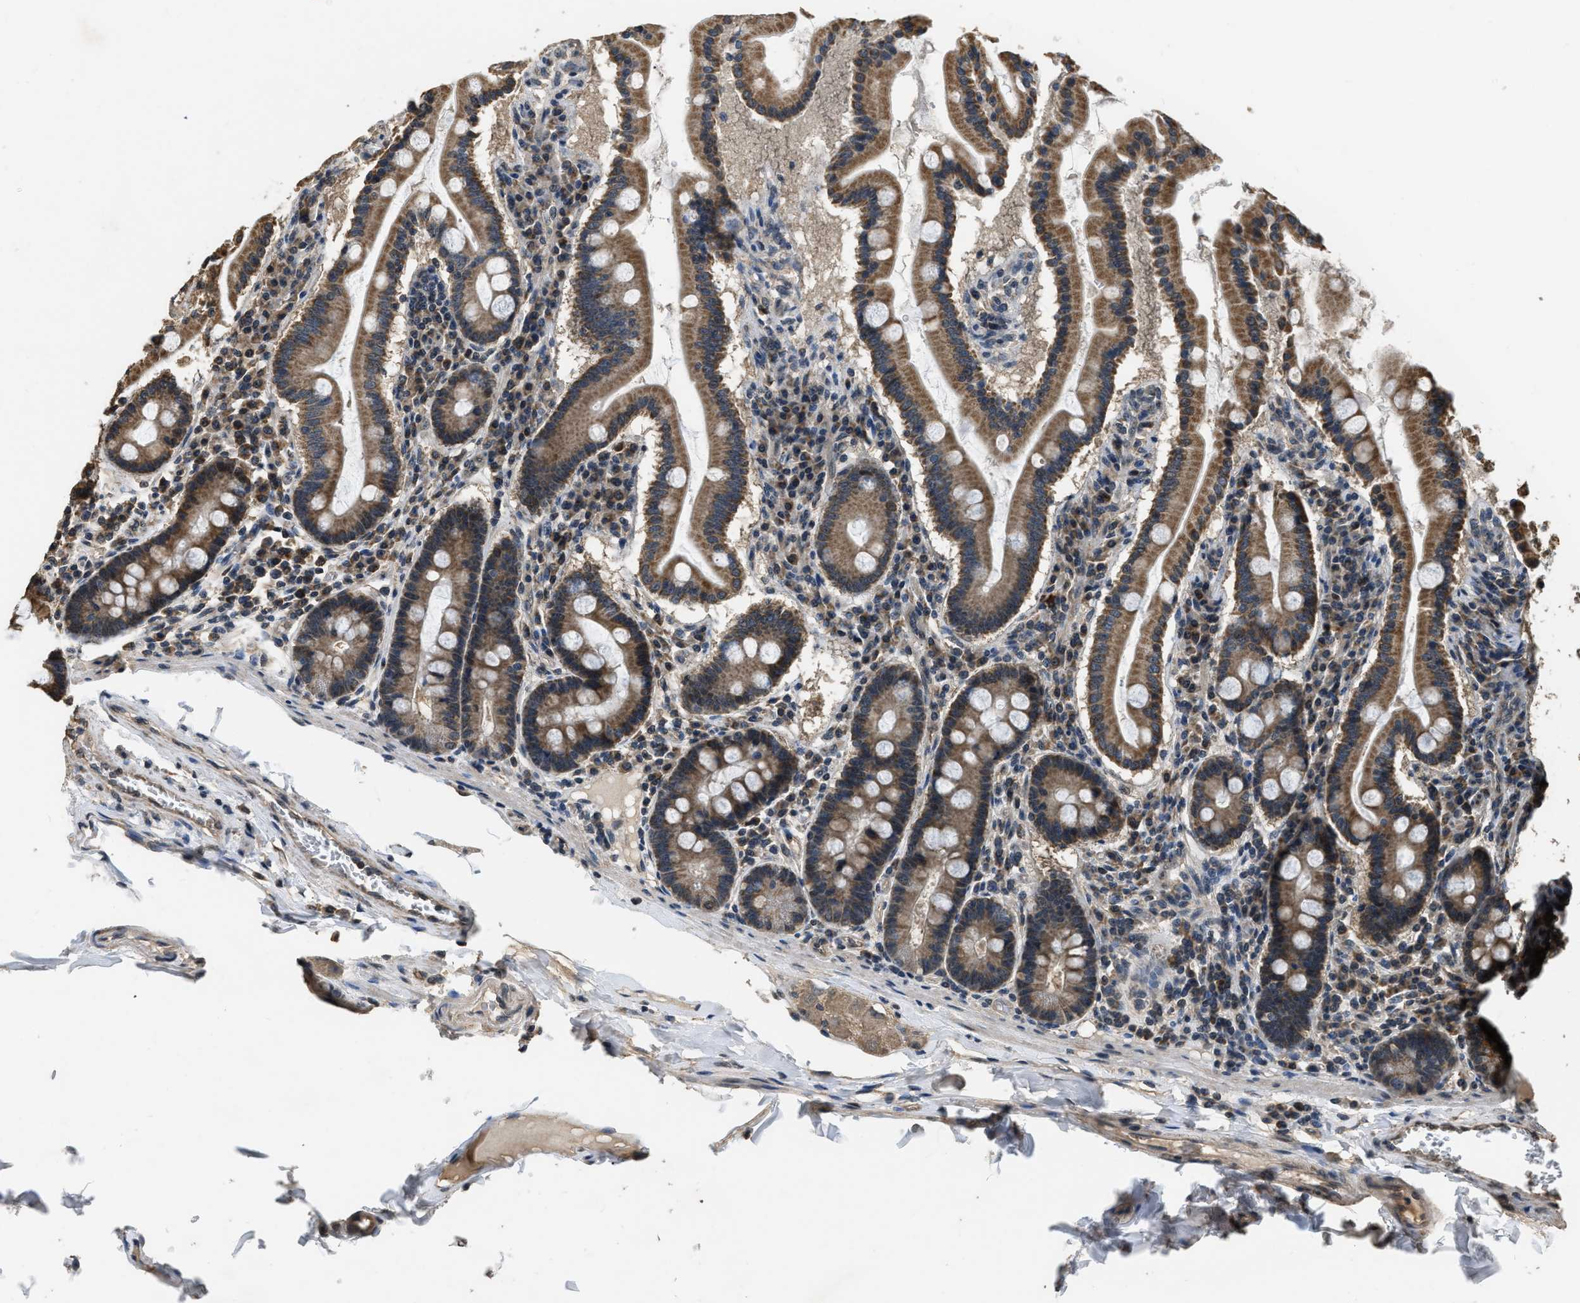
{"staining": {"intensity": "strong", "quantity": ">75%", "location": "cytoplasmic/membranous"}, "tissue": "duodenum", "cell_type": "Glandular cells", "image_type": "normal", "snomed": [{"axis": "morphology", "description": "Normal tissue, NOS"}, {"axis": "topography", "description": "Duodenum"}], "caption": "A high-resolution photomicrograph shows IHC staining of normal duodenum, which exhibits strong cytoplasmic/membranous positivity in about >75% of glandular cells.", "gene": "DENND6B", "patient": {"sex": "male", "age": 50}}